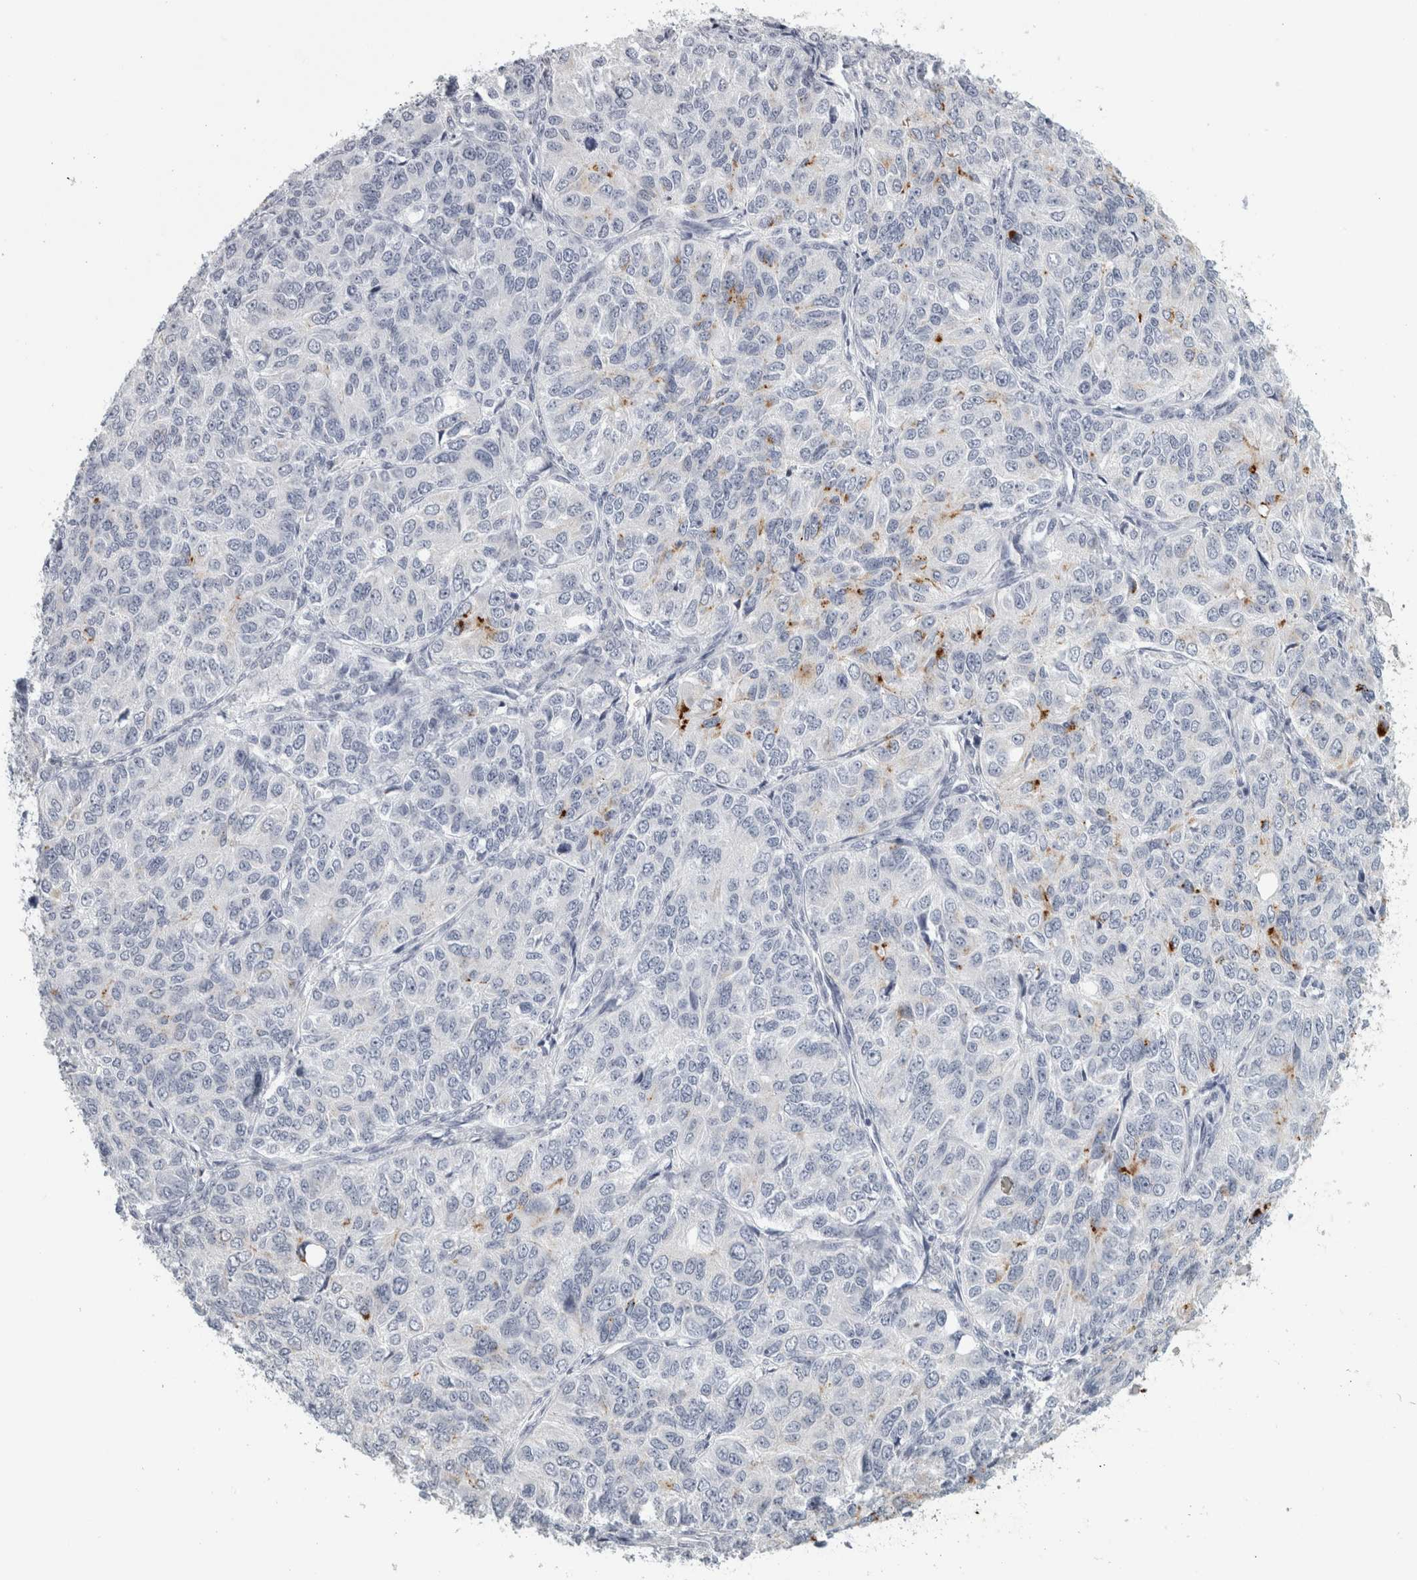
{"staining": {"intensity": "negative", "quantity": "none", "location": "none"}, "tissue": "ovarian cancer", "cell_type": "Tumor cells", "image_type": "cancer", "snomed": [{"axis": "morphology", "description": "Carcinoma, endometroid"}, {"axis": "topography", "description": "Ovary"}], "caption": "DAB (3,3'-diaminobenzidine) immunohistochemical staining of ovarian cancer (endometroid carcinoma) displays no significant expression in tumor cells.", "gene": "CPE", "patient": {"sex": "female", "age": 51}}